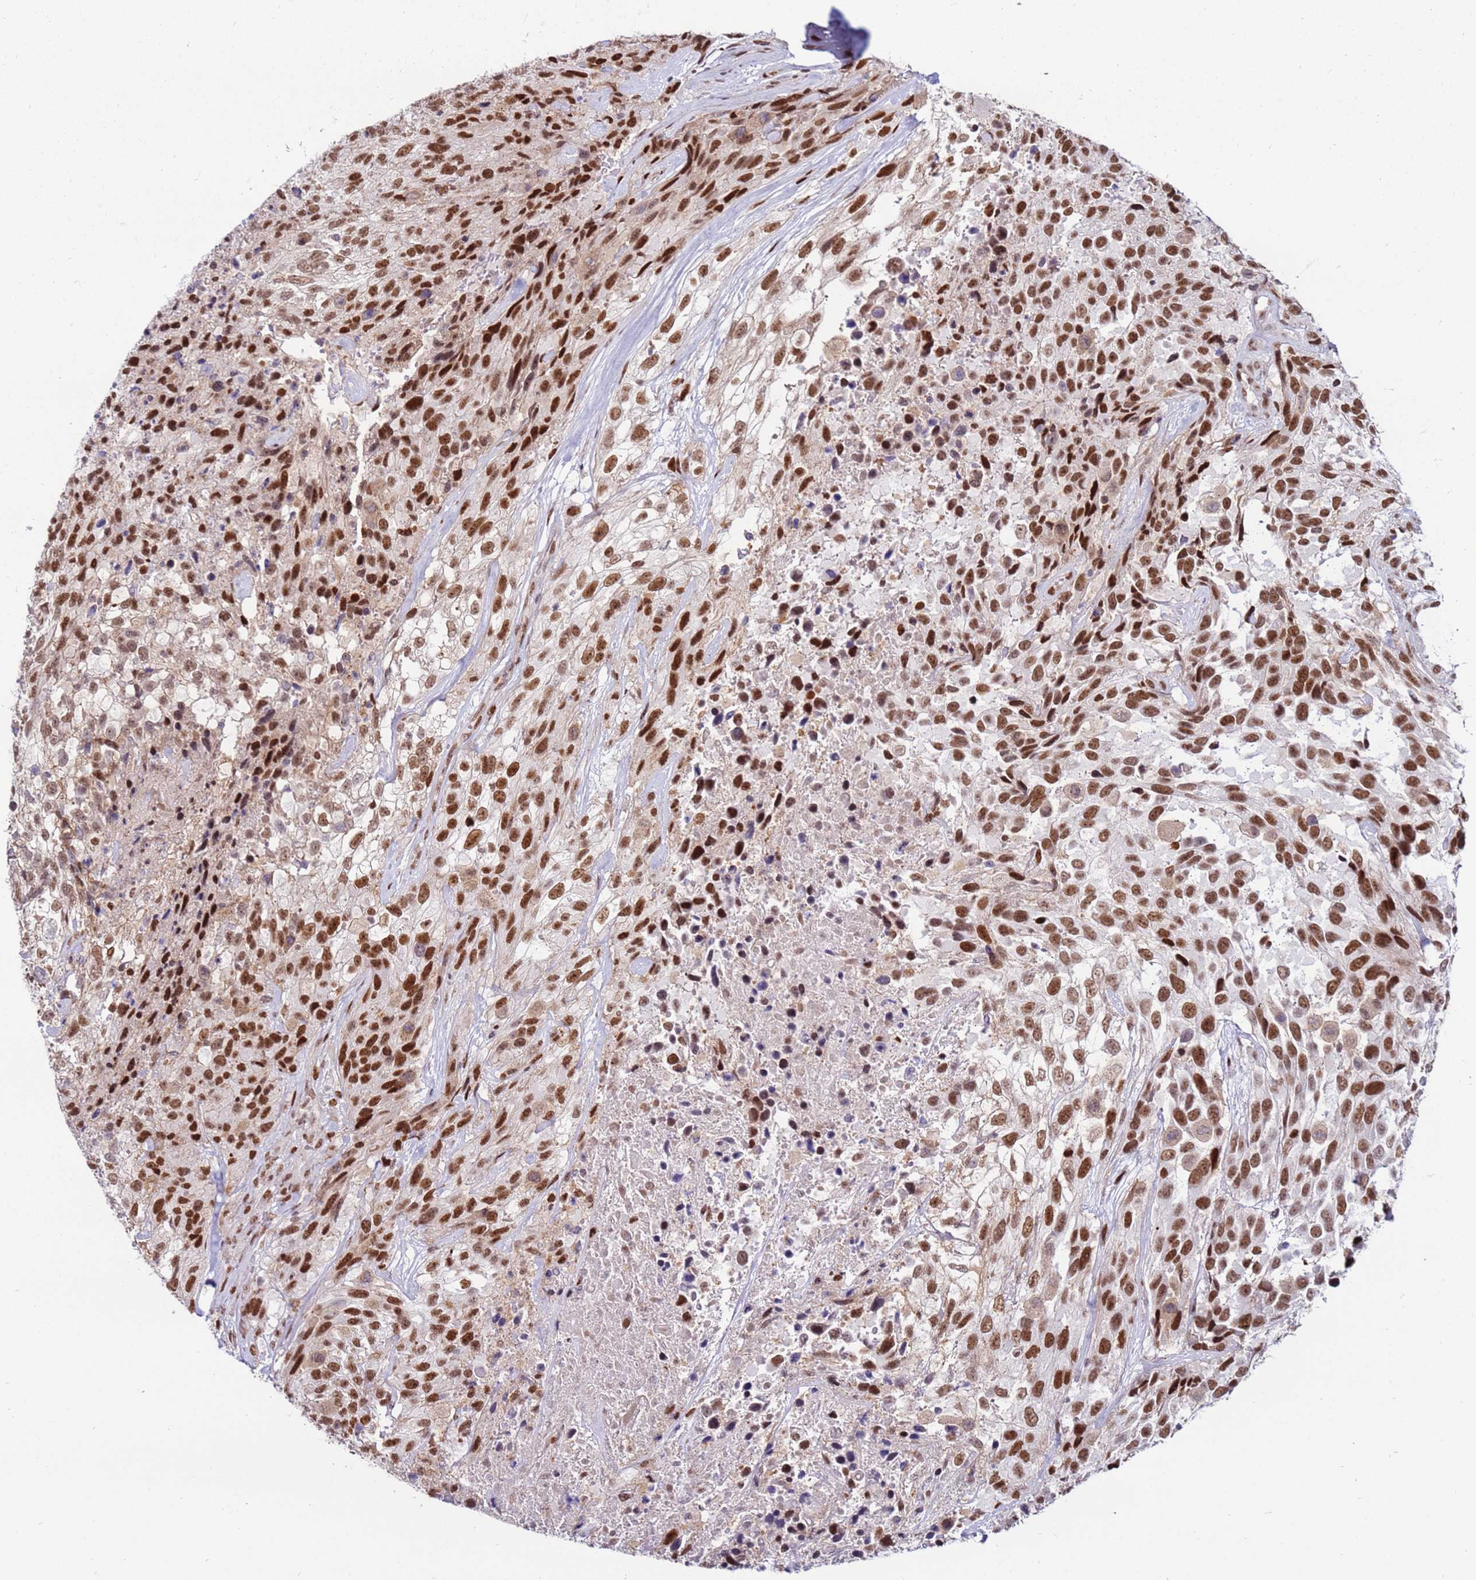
{"staining": {"intensity": "moderate", "quantity": ">75%", "location": "nuclear"}, "tissue": "urothelial cancer", "cell_type": "Tumor cells", "image_type": "cancer", "snomed": [{"axis": "morphology", "description": "Urothelial carcinoma, High grade"}, {"axis": "topography", "description": "Urinary bladder"}], "caption": "IHC (DAB (3,3'-diaminobenzidine)) staining of high-grade urothelial carcinoma demonstrates moderate nuclear protein staining in approximately >75% of tumor cells.", "gene": "KPNA4", "patient": {"sex": "female", "age": 70}}